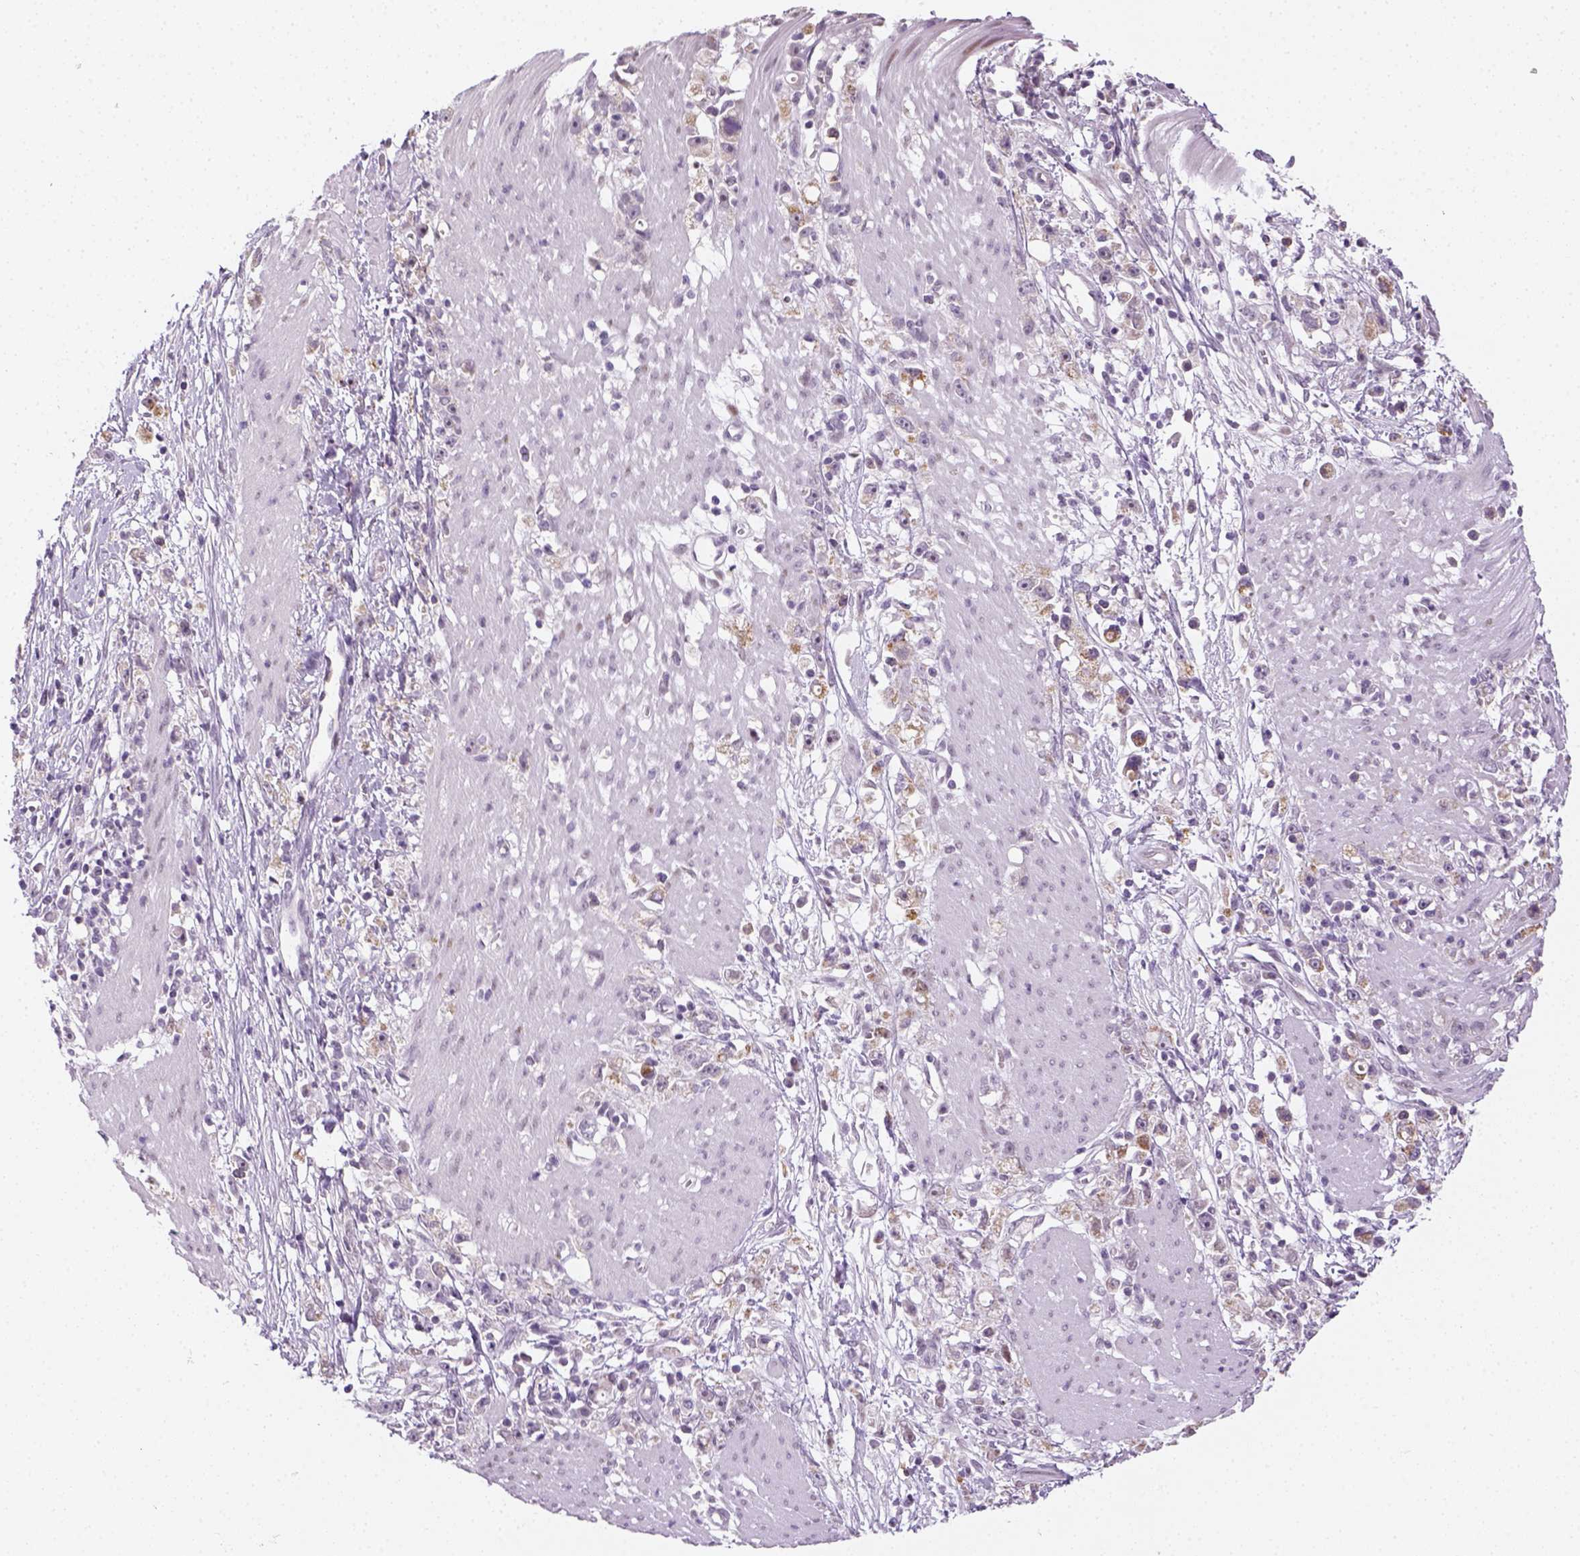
{"staining": {"intensity": "negative", "quantity": "none", "location": "none"}, "tissue": "stomach cancer", "cell_type": "Tumor cells", "image_type": "cancer", "snomed": [{"axis": "morphology", "description": "Adenocarcinoma, NOS"}, {"axis": "topography", "description": "Stomach"}], "caption": "High magnification brightfield microscopy of stomach adenocarcinoma stained with DAB (3,3'-diaminobenzidine) (brown) and counterstained with hematoxylin (blue): tumor cells show no significant expression.", "gene": "MAGEB3", "patient": {"sex": "female", "age": 59}}